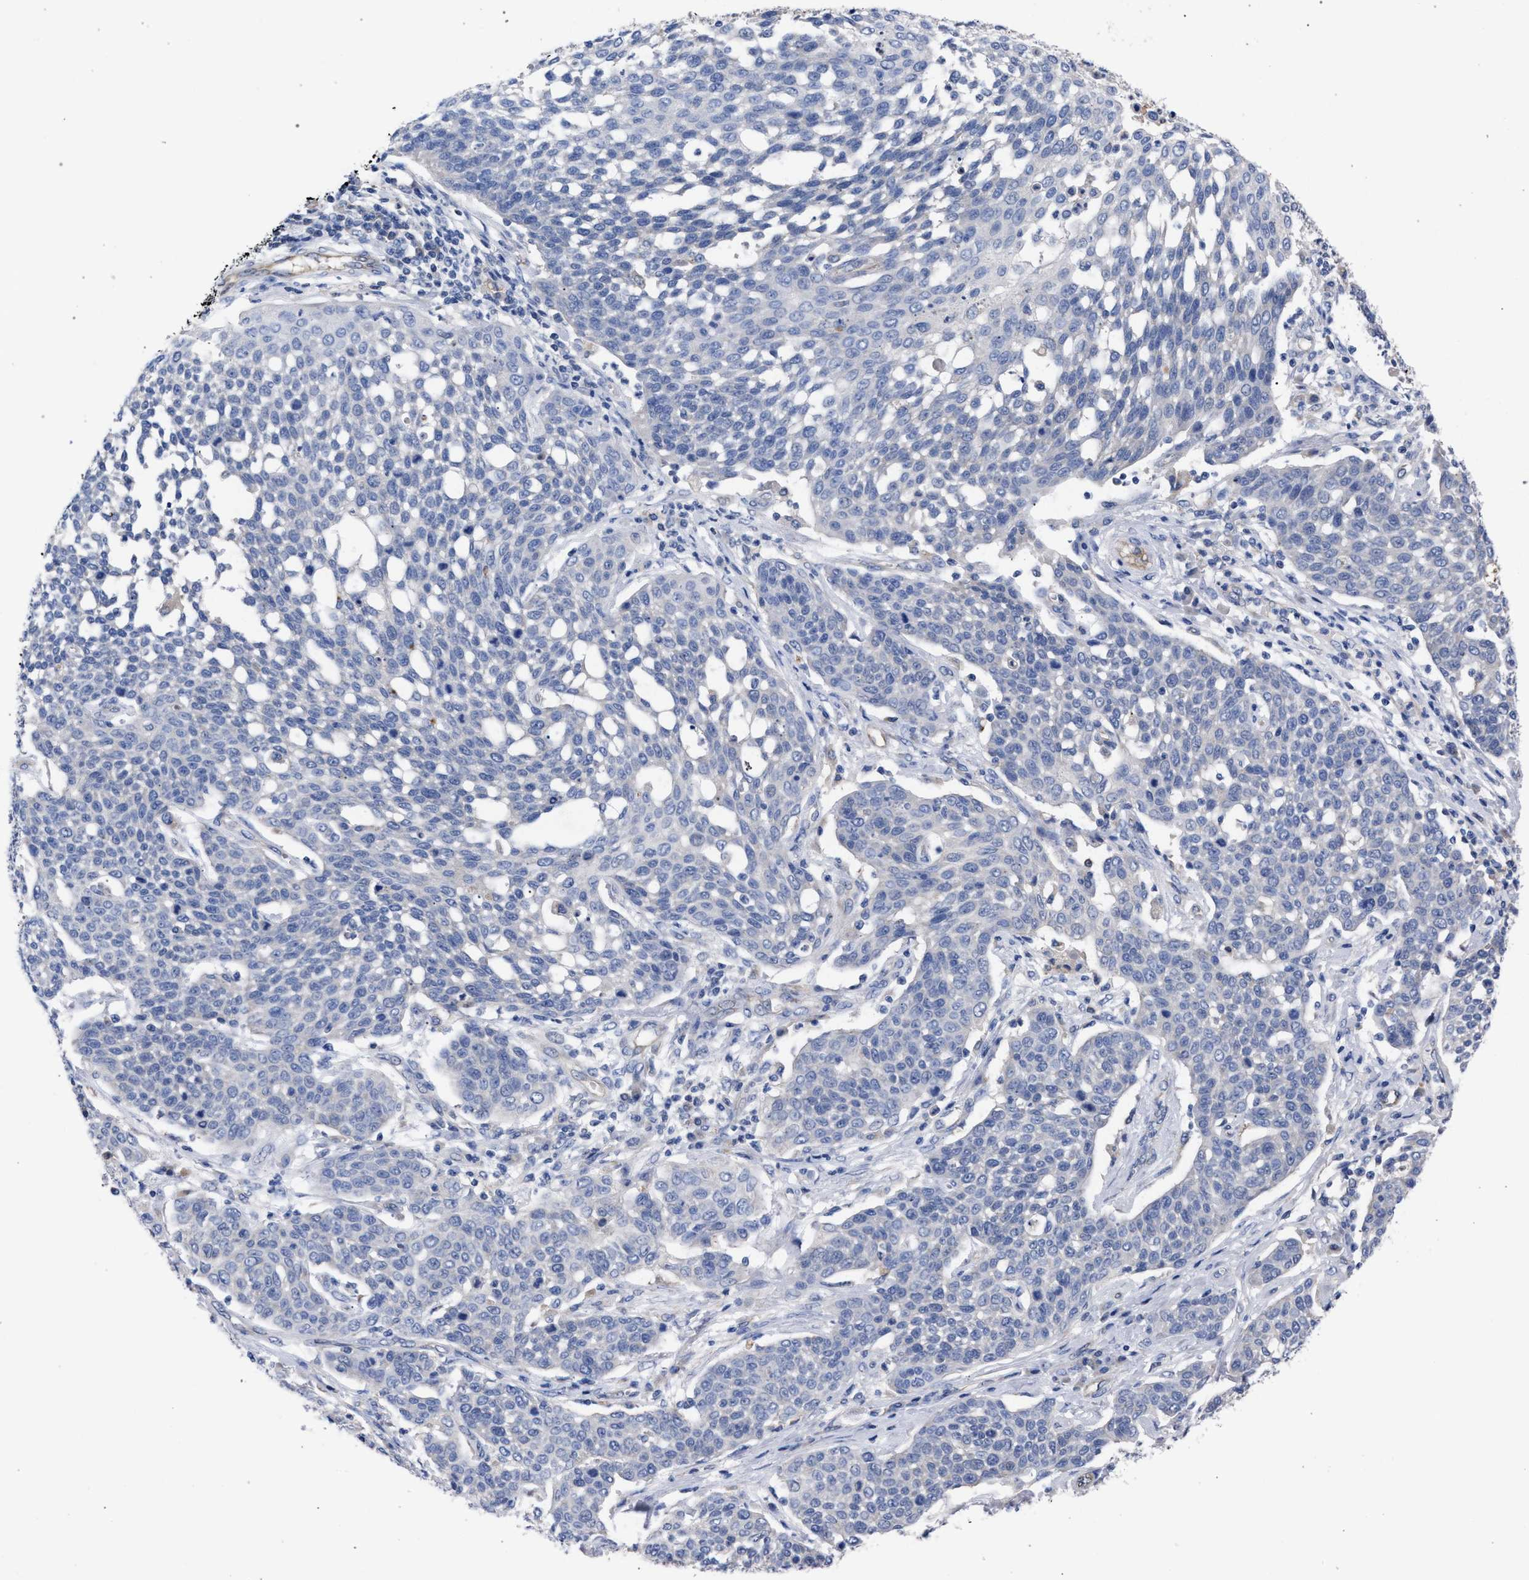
{"staining": {"intensity": "negative", "quantity": "none", "location": "none"}, "tissue": "cervical cancer", "cell_type": "Tumor cells", "image_type": "cancer", "snomed": [{"axis": "morphology", "description": "Squamous cell carcinoma, NOS"}, {"axis": "topography", "description": "Cervix"}], "caption": "The image displays no significant positivity in tumor cells of squamous cell carcinoma (cervical). Nuclei are stained in blue.", "gene": "GMPR", "patient": {"sex": "female", "age": 34}}